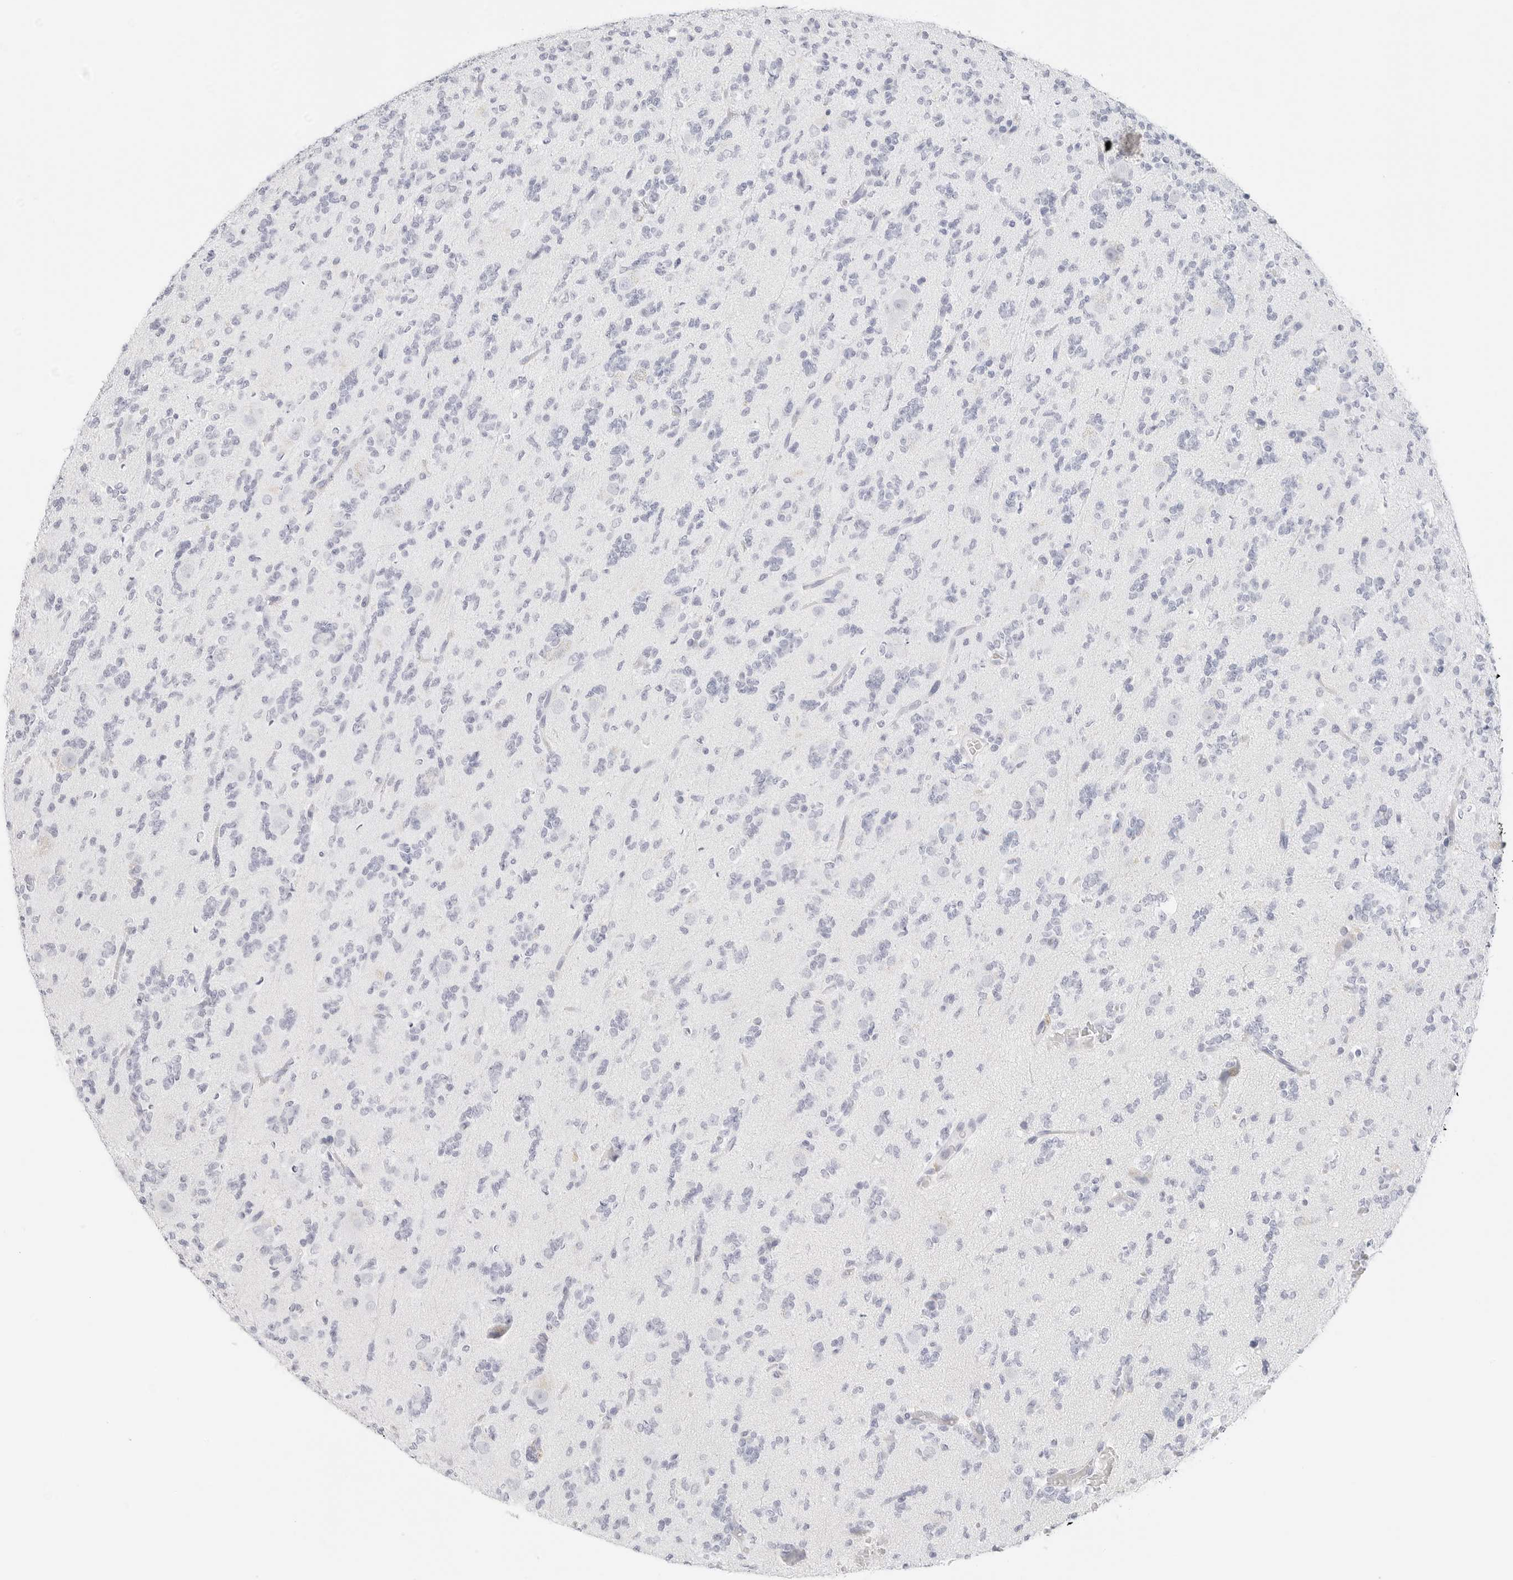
{"staining": {"intensity": "negative", "quantity": "none", "location": "none"}, "tissue": "glioma", "cell_type": "Tumor cells", "image_type": "cancer", "snomed": [{"axis": "morphology", "description": "Glioma, malignant, High grade"}, {"axis": "topography", "description": "Brain"}], "caption": "Glioma was stained to show a protein in brown. There is no significant expression in tumor cells.", "gene": "TFF2", "patient": {"sex": "female", "age": 62}}